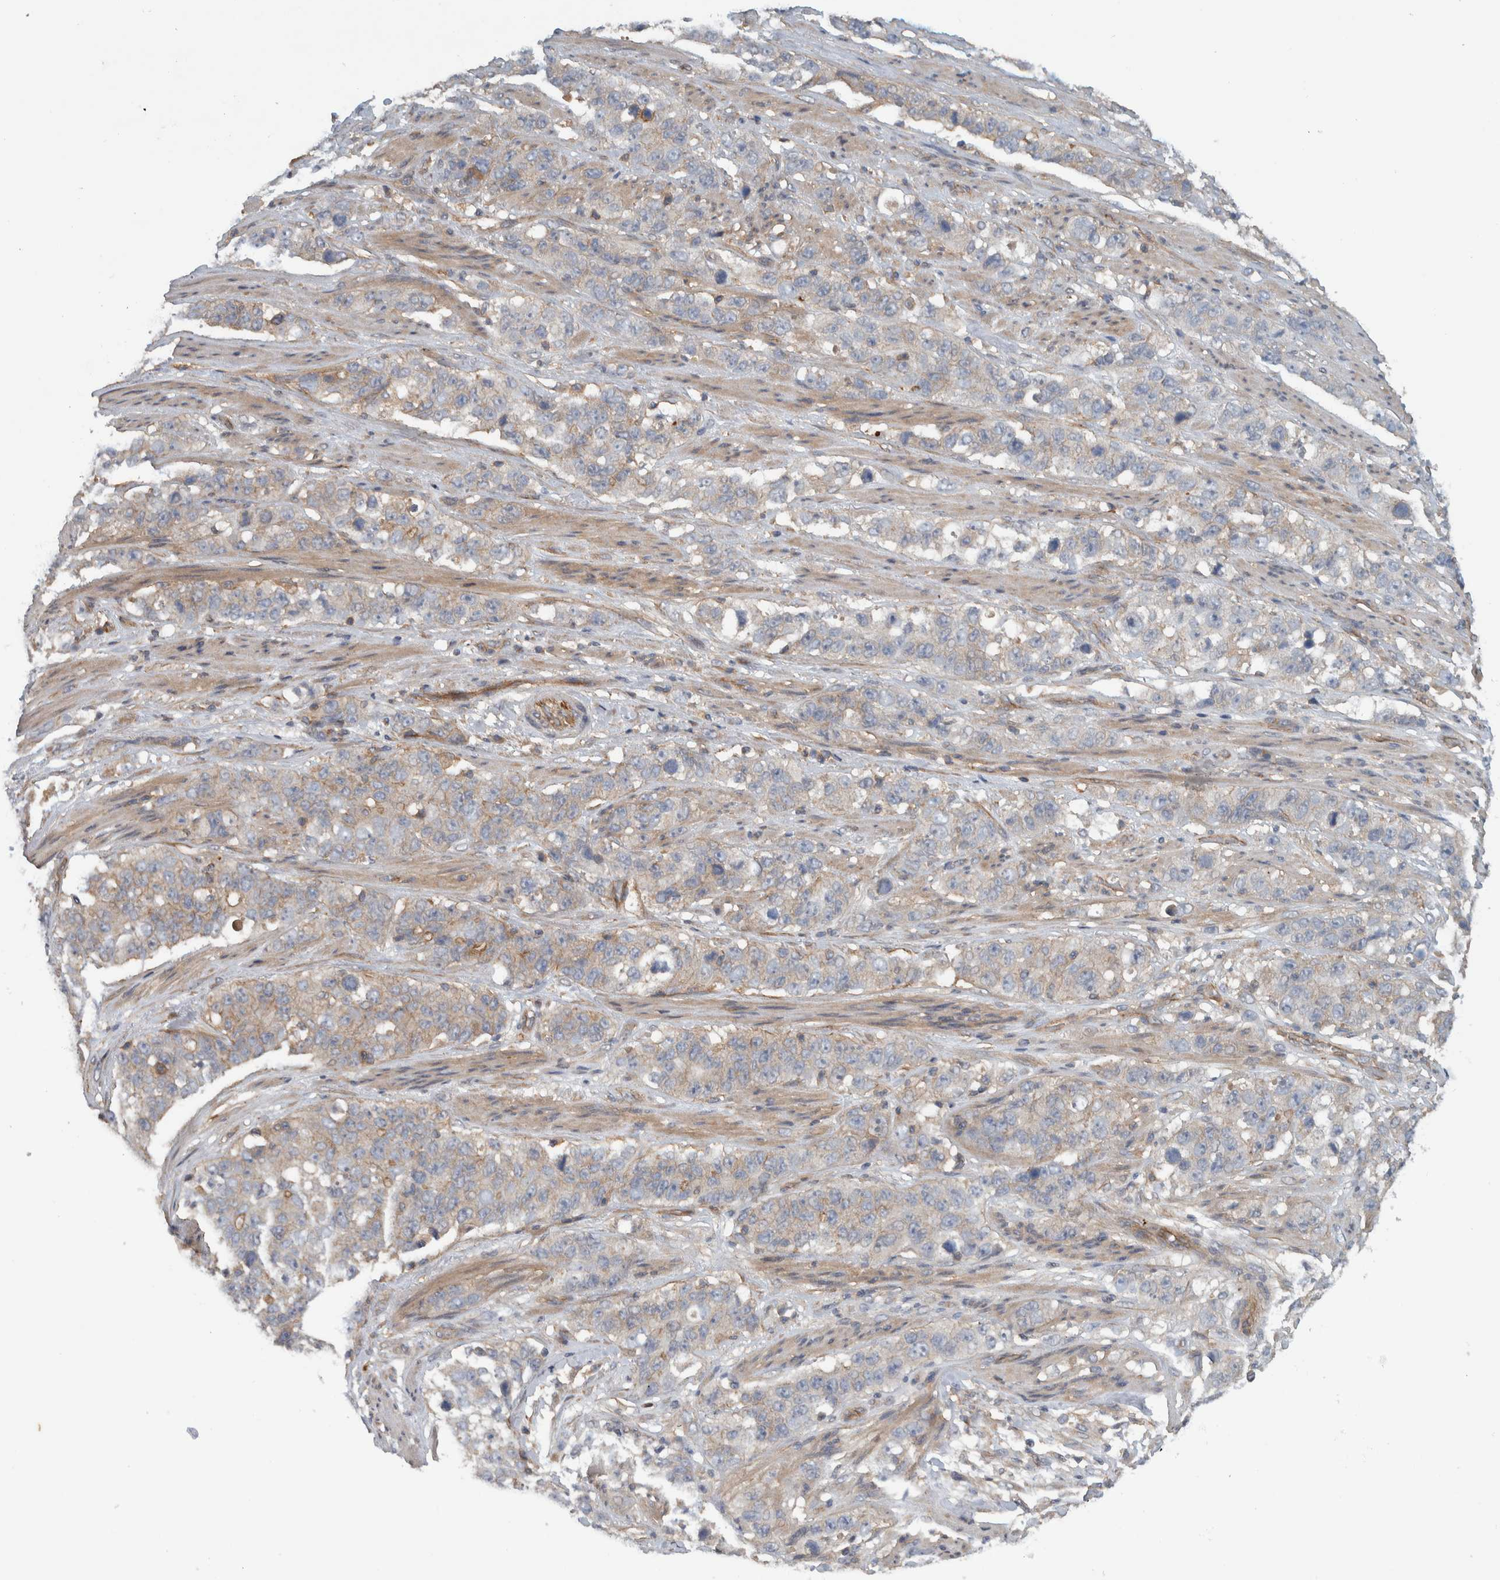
{"staining": {"intensity": "weak", "quantity": "<25%", "location": "cytoplasmic/membranous"}, "tissue": "stomach cancer", "cell_type": "Tumor cells", "image_type": "cancer", "snomed": [{"axis": "morphology", "description": "Adenocarcinoma, NOS"}, {"axis": "topography", "description": "Stomach"}], "caption": "This image is of adenocarcinoma (stomach) stained with IHC to label a protein in brown with the nuclei are counter-stained blue. There is no staining in tumor cells. (DAB immunohistochemistry (IHC), high magnification).", "gene": "MPRIP", "patient": {"sex": "male", "age": 48}}